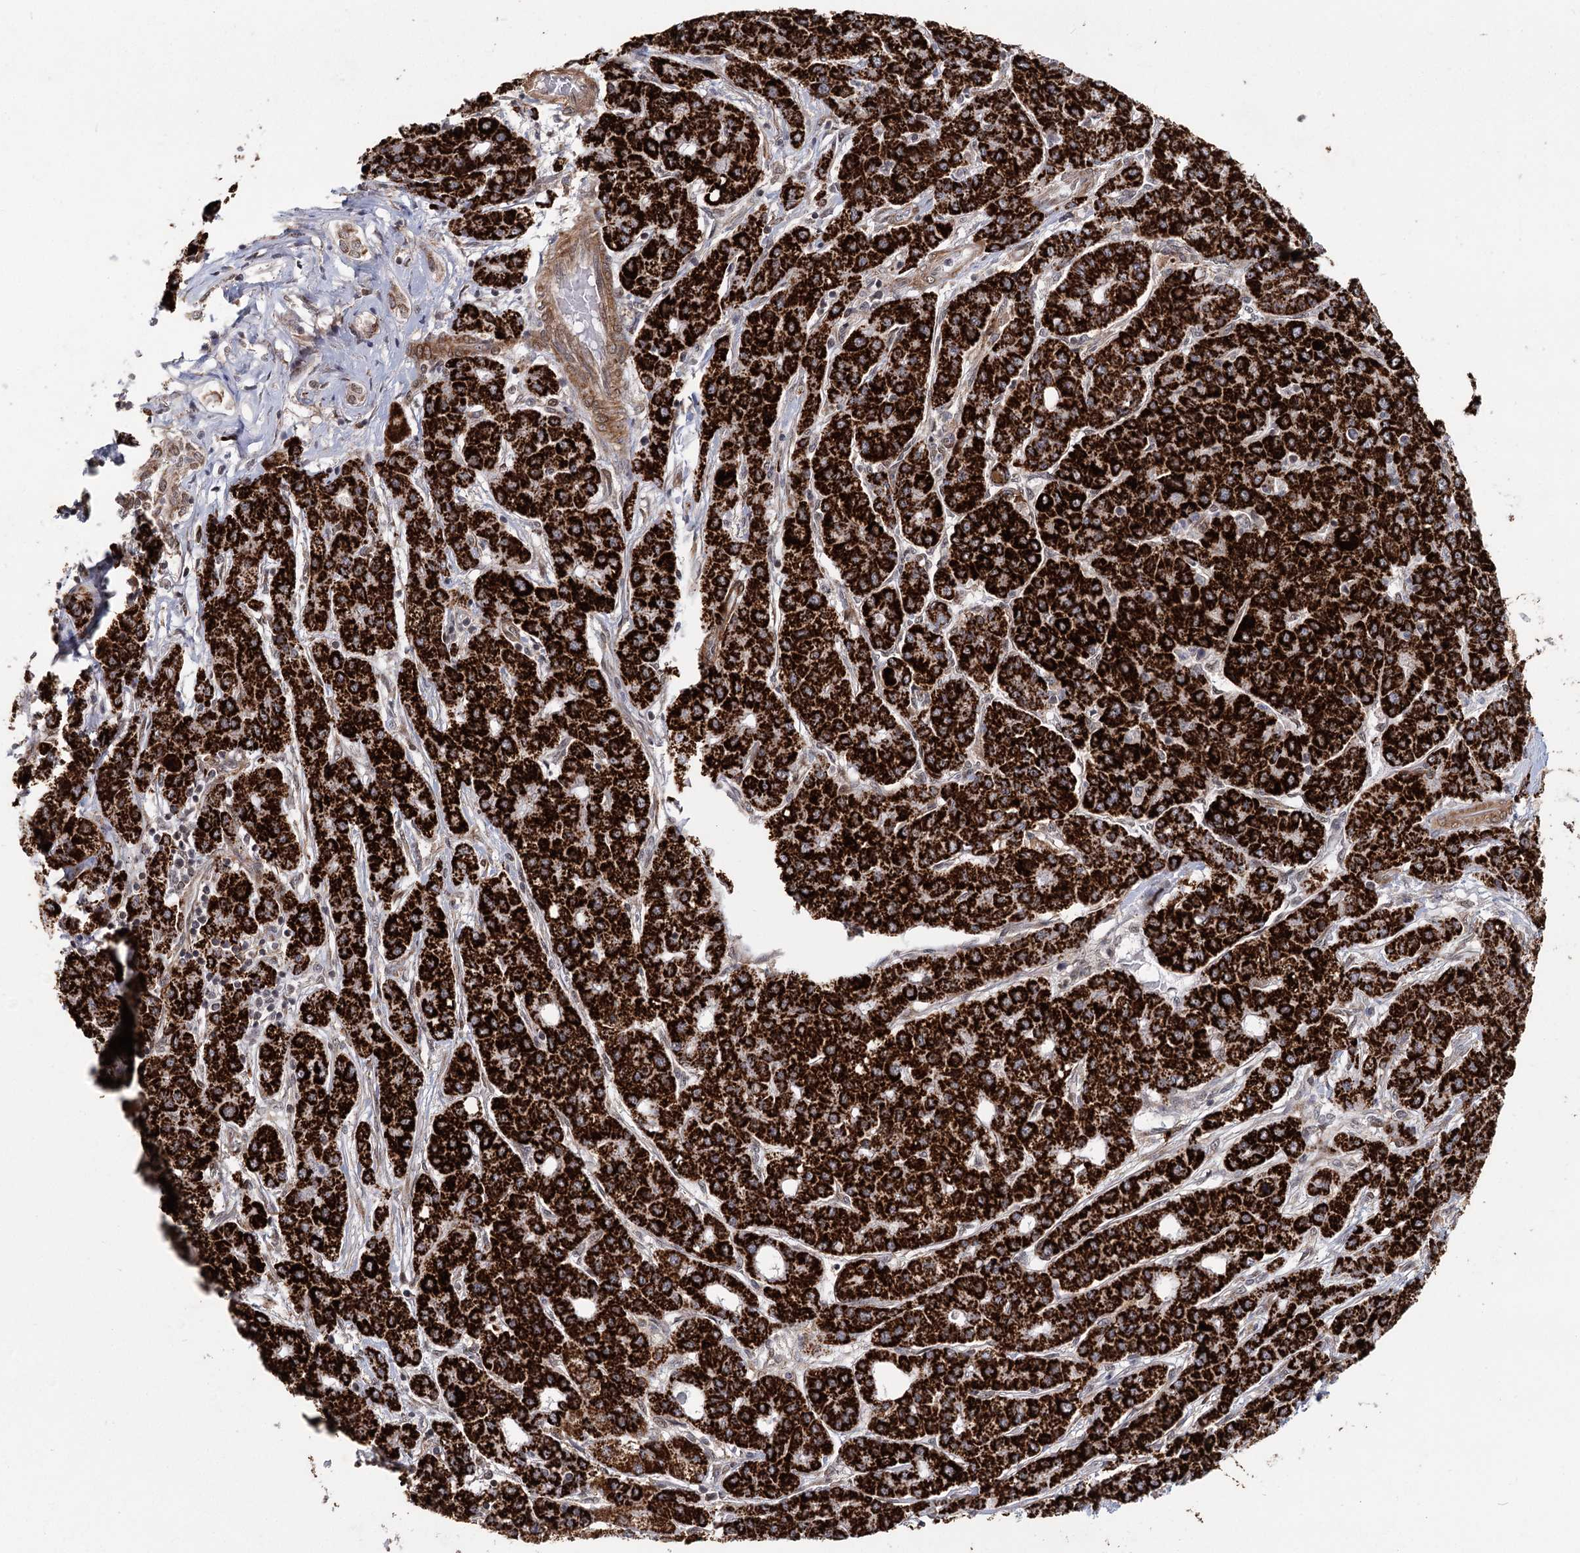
{"staining": {"intensity": "strong", "quantity": ">75%", "location": "cytoplasmic/membranous"}, "tissue": "liver cancer", "cell_type": "Tumor cells", "image_type": "cancer", "snomed": [{"axis": "morphology", "description": "Carcinoma, Hepatocellular, NOS"}, {"axis": "topography", "description": "Liver"}], "caption": "Strong cytoplasmic/membranous positivity for a protein is present in about >75% of tumor cells of liver cancer (hepatocellular carcinoma) using immunohistochemistry.", "gene": "ZCCHC24", "patient": {"sex": "male", "age": 65}}